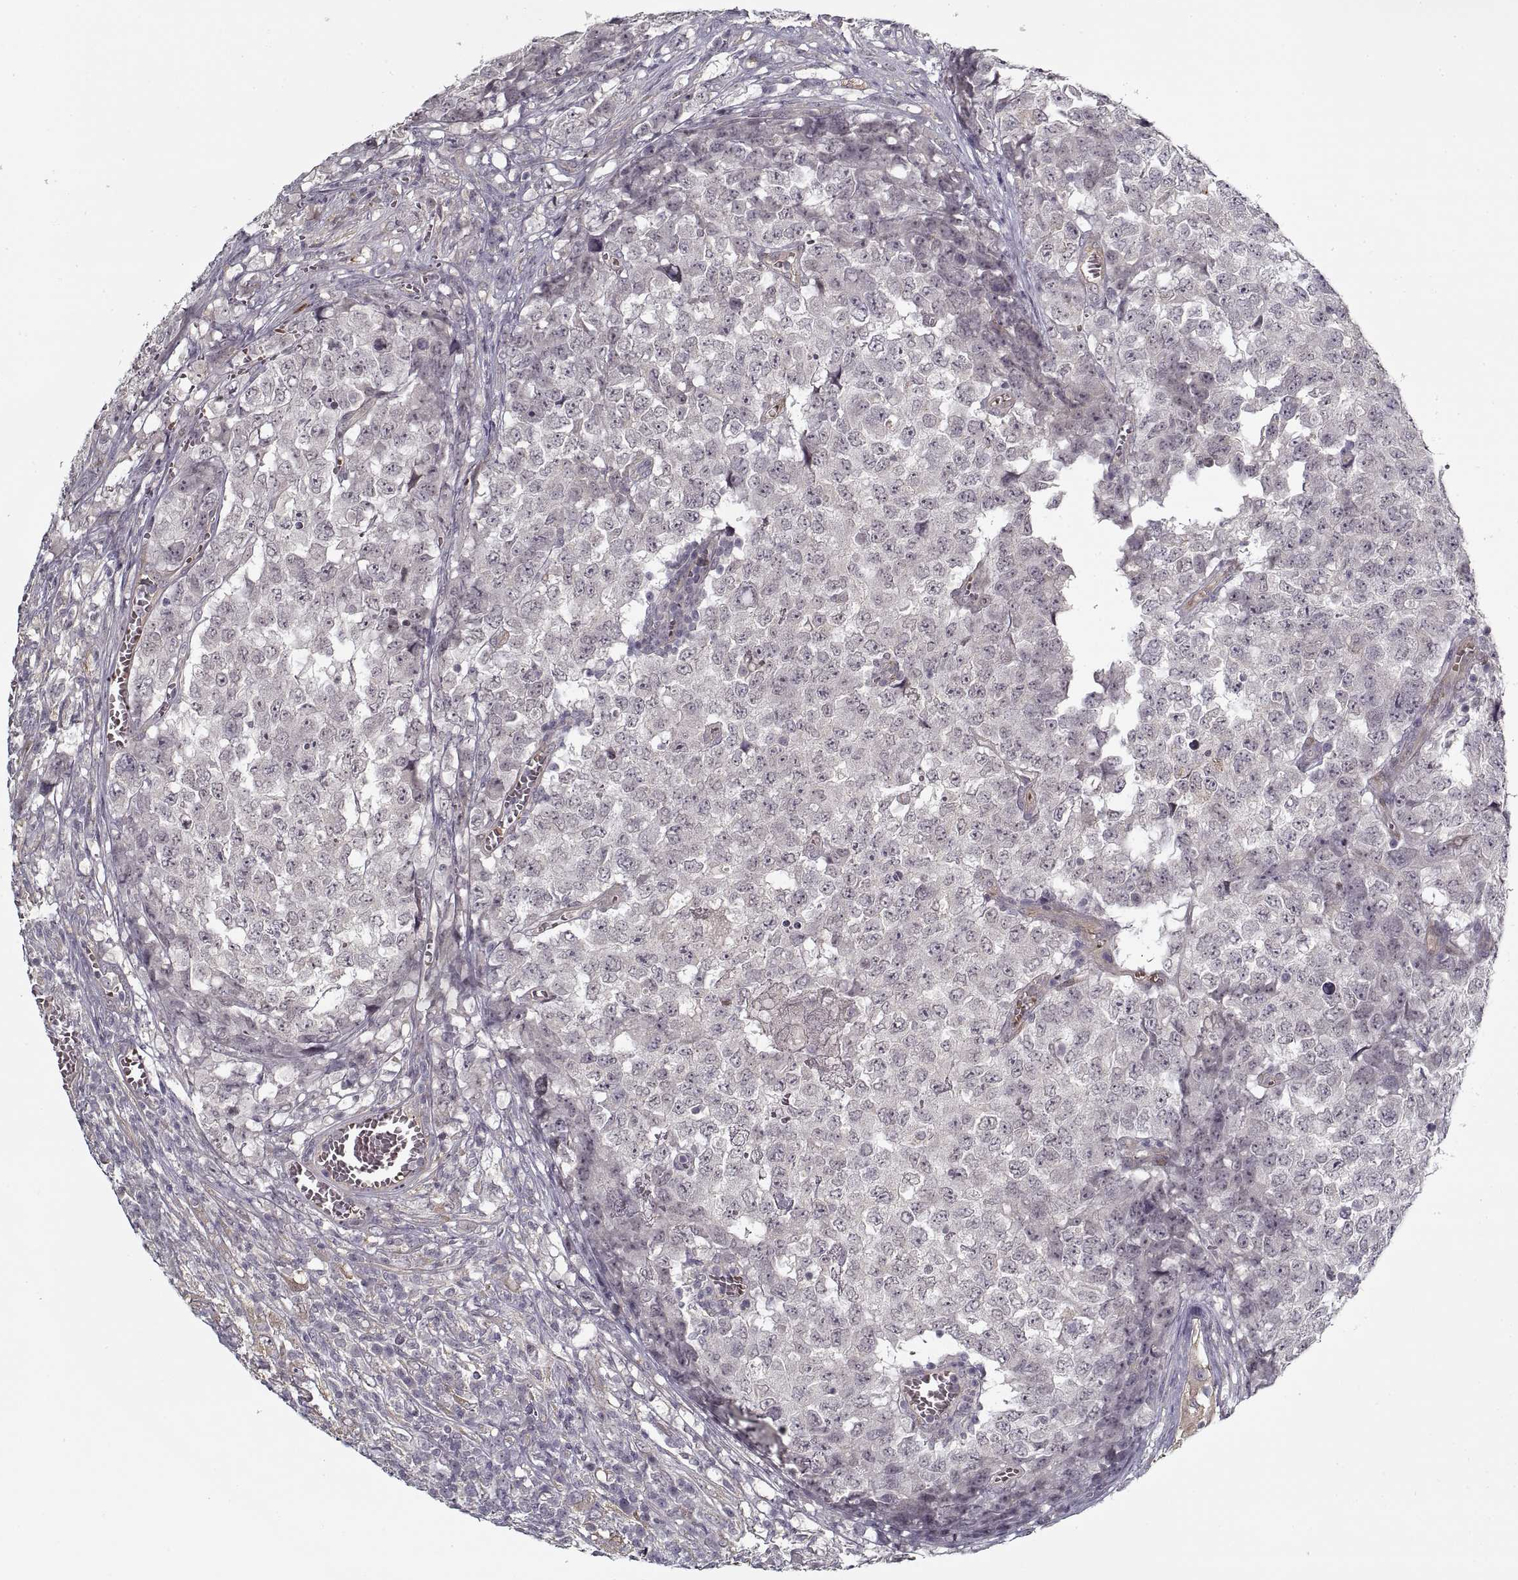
{"staining": {"intensity": "negative", "quantity": "none", "location": "none"}, "tissue": "testis cancer", "cell_type": "Tumor cells", "image_type": "cancer", "snomed": [{"axis": "morphology", "description": "Carcinoma, Embryonal, NOS"}, {"axis": "topography", "description": "Testis"}], "caption": "Human testis cancer (embryonal carcinoma) stained for a protein using immunohistochemistry (IHC) reveals no staining in tumor cells.", "gene": "LAMB2", "patient": {"sex": "male", "age": 23}}